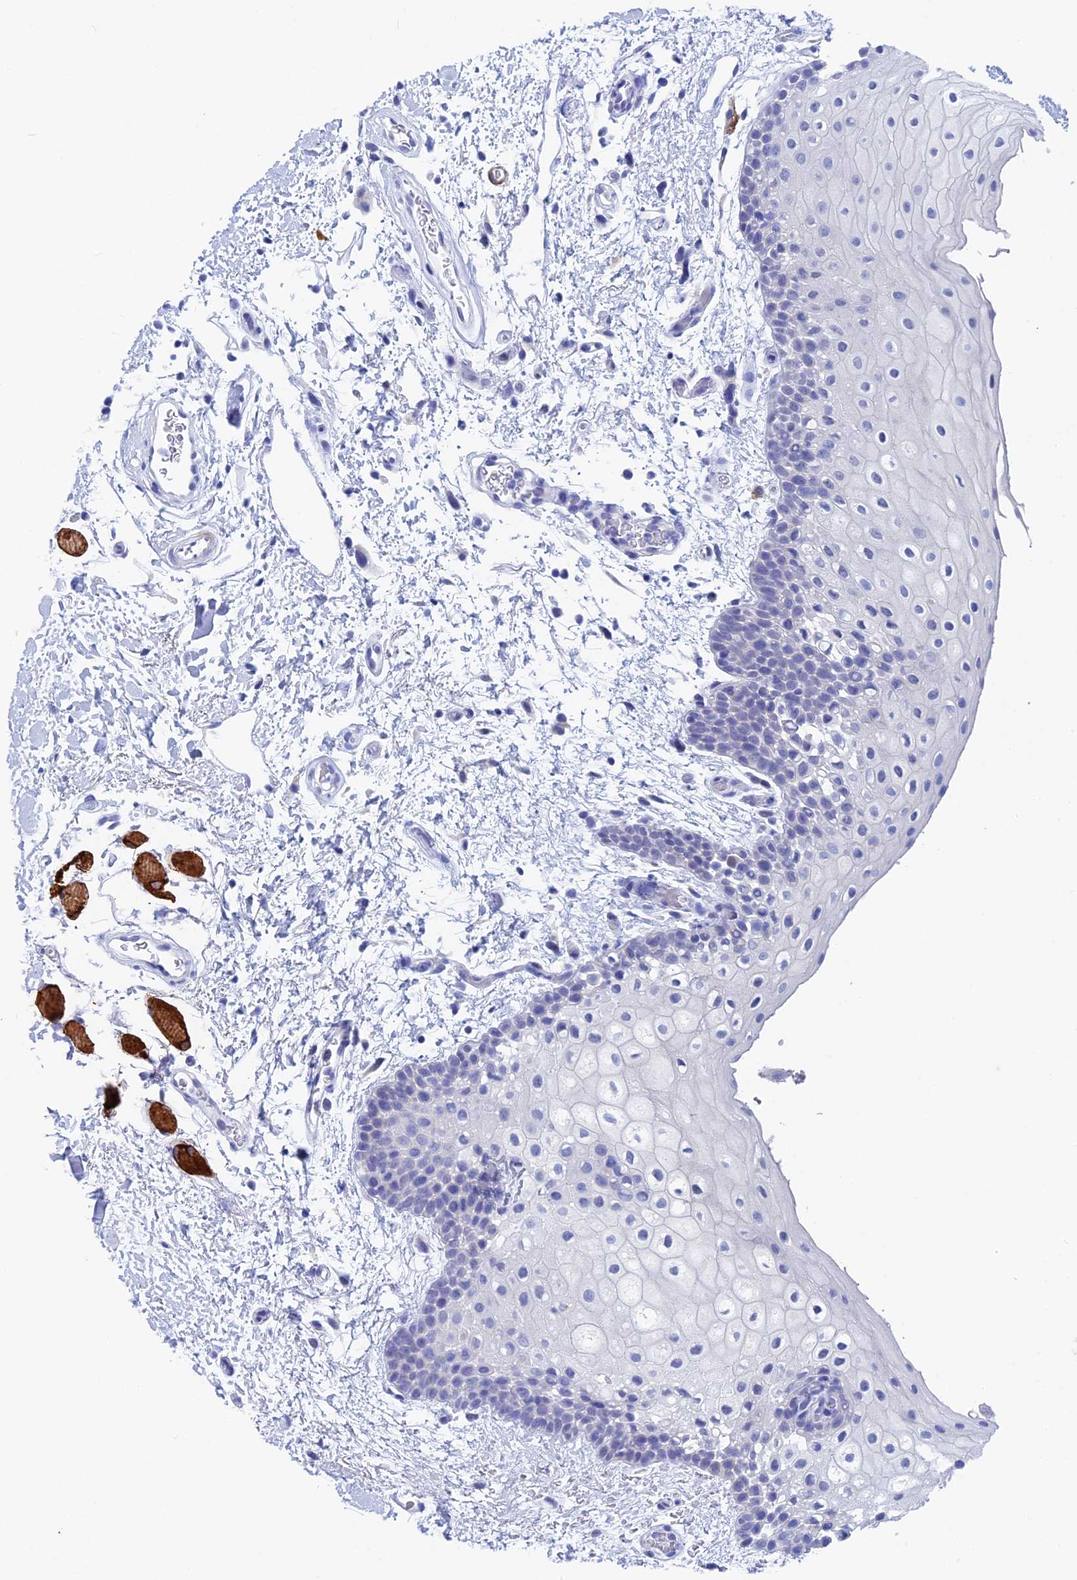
{"staining": {"intensity": "negative", "quantity": "none", "location": "none"}, "tissue": "oral mucosa", "cell_type": "Squamous epithelial cells", "image_type": "normal", "snomed": [{"axis": "morphology", "description": "Normal tissue, NOS"}, {"axis": "topography", "description": "Oral tissue"}], "caption": "The immunohistochemistry (IHC) photomicrograph has no significant positivity in squamous epithelial cells of oral mucosa. (Immunohistochemistry (ihc), brightfield microscopy, high magnification).", "gene": "WDR83", "patient": {"sex": "male", "age": 62}}